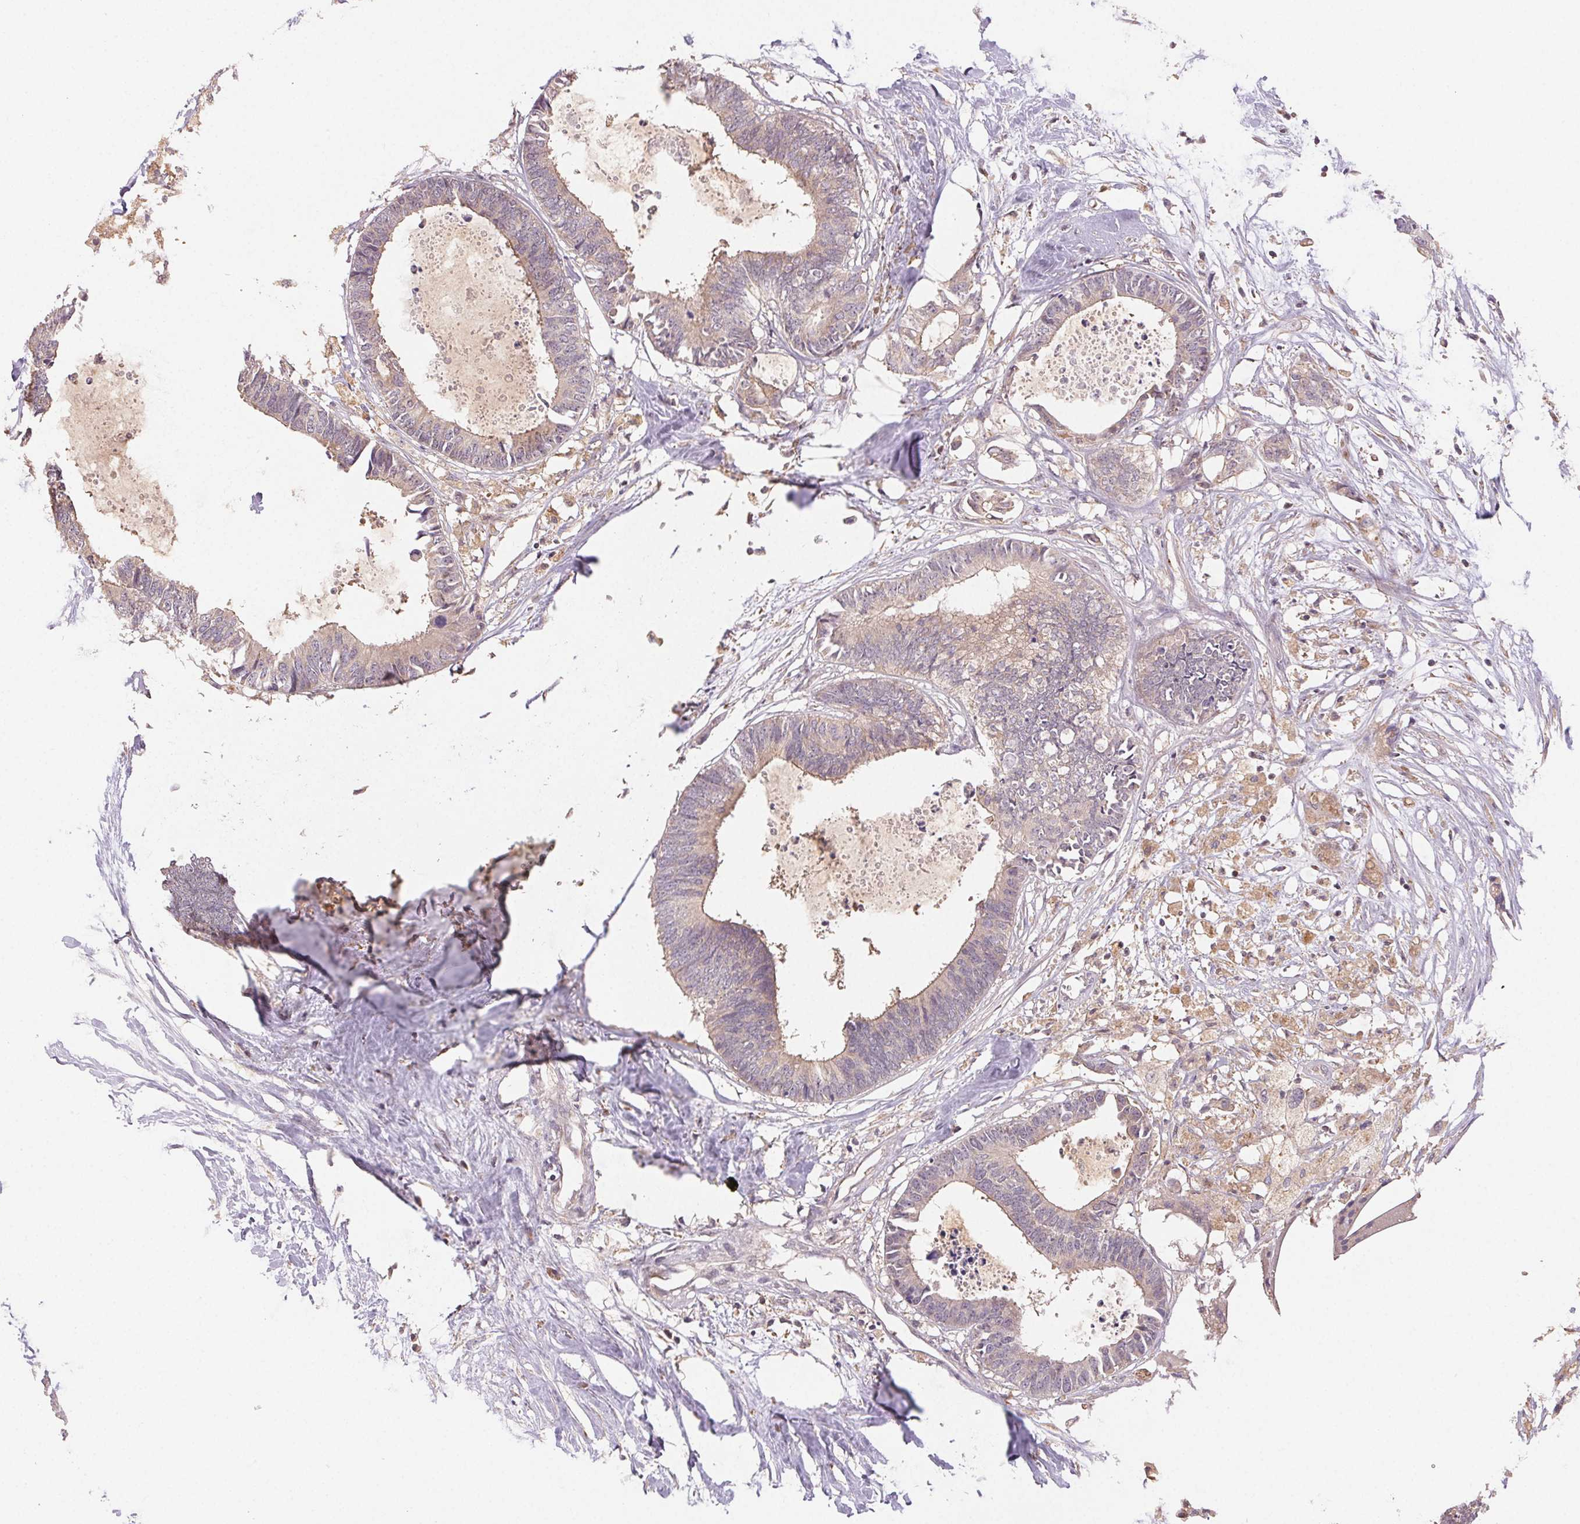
{"staining": {"intensity": "weak", "quantity": "<25%", "location": "cytoplasmic/membranous"}, "tissue": "colorectal cancer", "cell_type": "Tumor cells", "image_type": "cancer", "snomed": [{"axis": "morphology", "description": "Adenocarcinoma, NOS"}, {"axis": "topography", "description": "Colon"}, {"axis": "topography", "description": "Rectum"}], "caption": "An image of colorectal adenocarcinoma stained for a protein exhibits no brown staining in tumor cells.", "gene": "MAPKAPK2", "patient": {"sex": "male", "age": 57}}